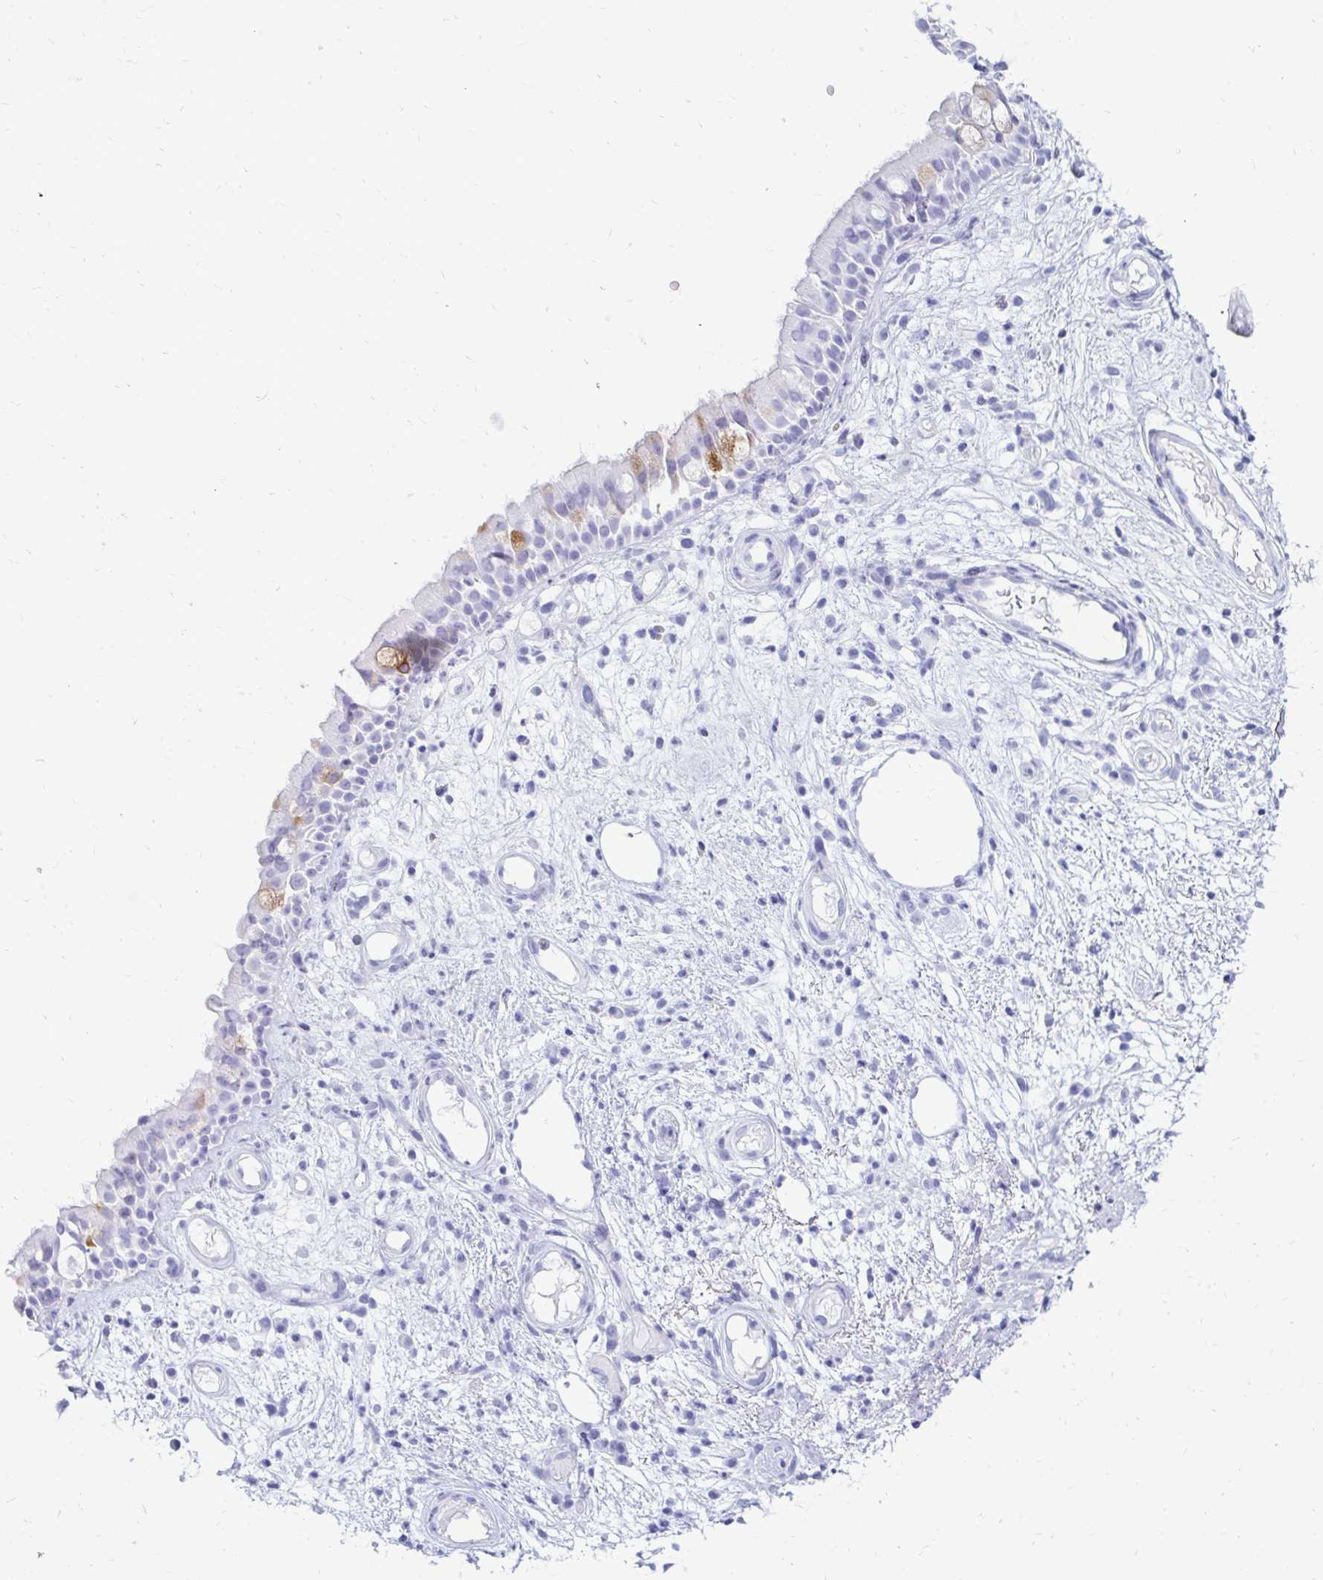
{"staining": {"intensity": "moderate", "quantity": "<25%", "location": "cytoplasmic/membranous"}, "tissue": "nasopharynx", "cell_type": "Respiratory epithelial cells", "image_type": "normal", "snomed": [{"axis": "morphology", "description": "Normal tissue, NOS"}, {"axis": "morphology", "description": "Inflammation, NOS"}, {"axis": "topography", "description": "Nasopharynx"}], "caption": "Moderate cytoplasmic/membranous expression is present in about <25% of respiratory epithelial cells in normal nasopharynx.", "gene": "OR10R2", "patient": {"sex": "male", "age": 54}}